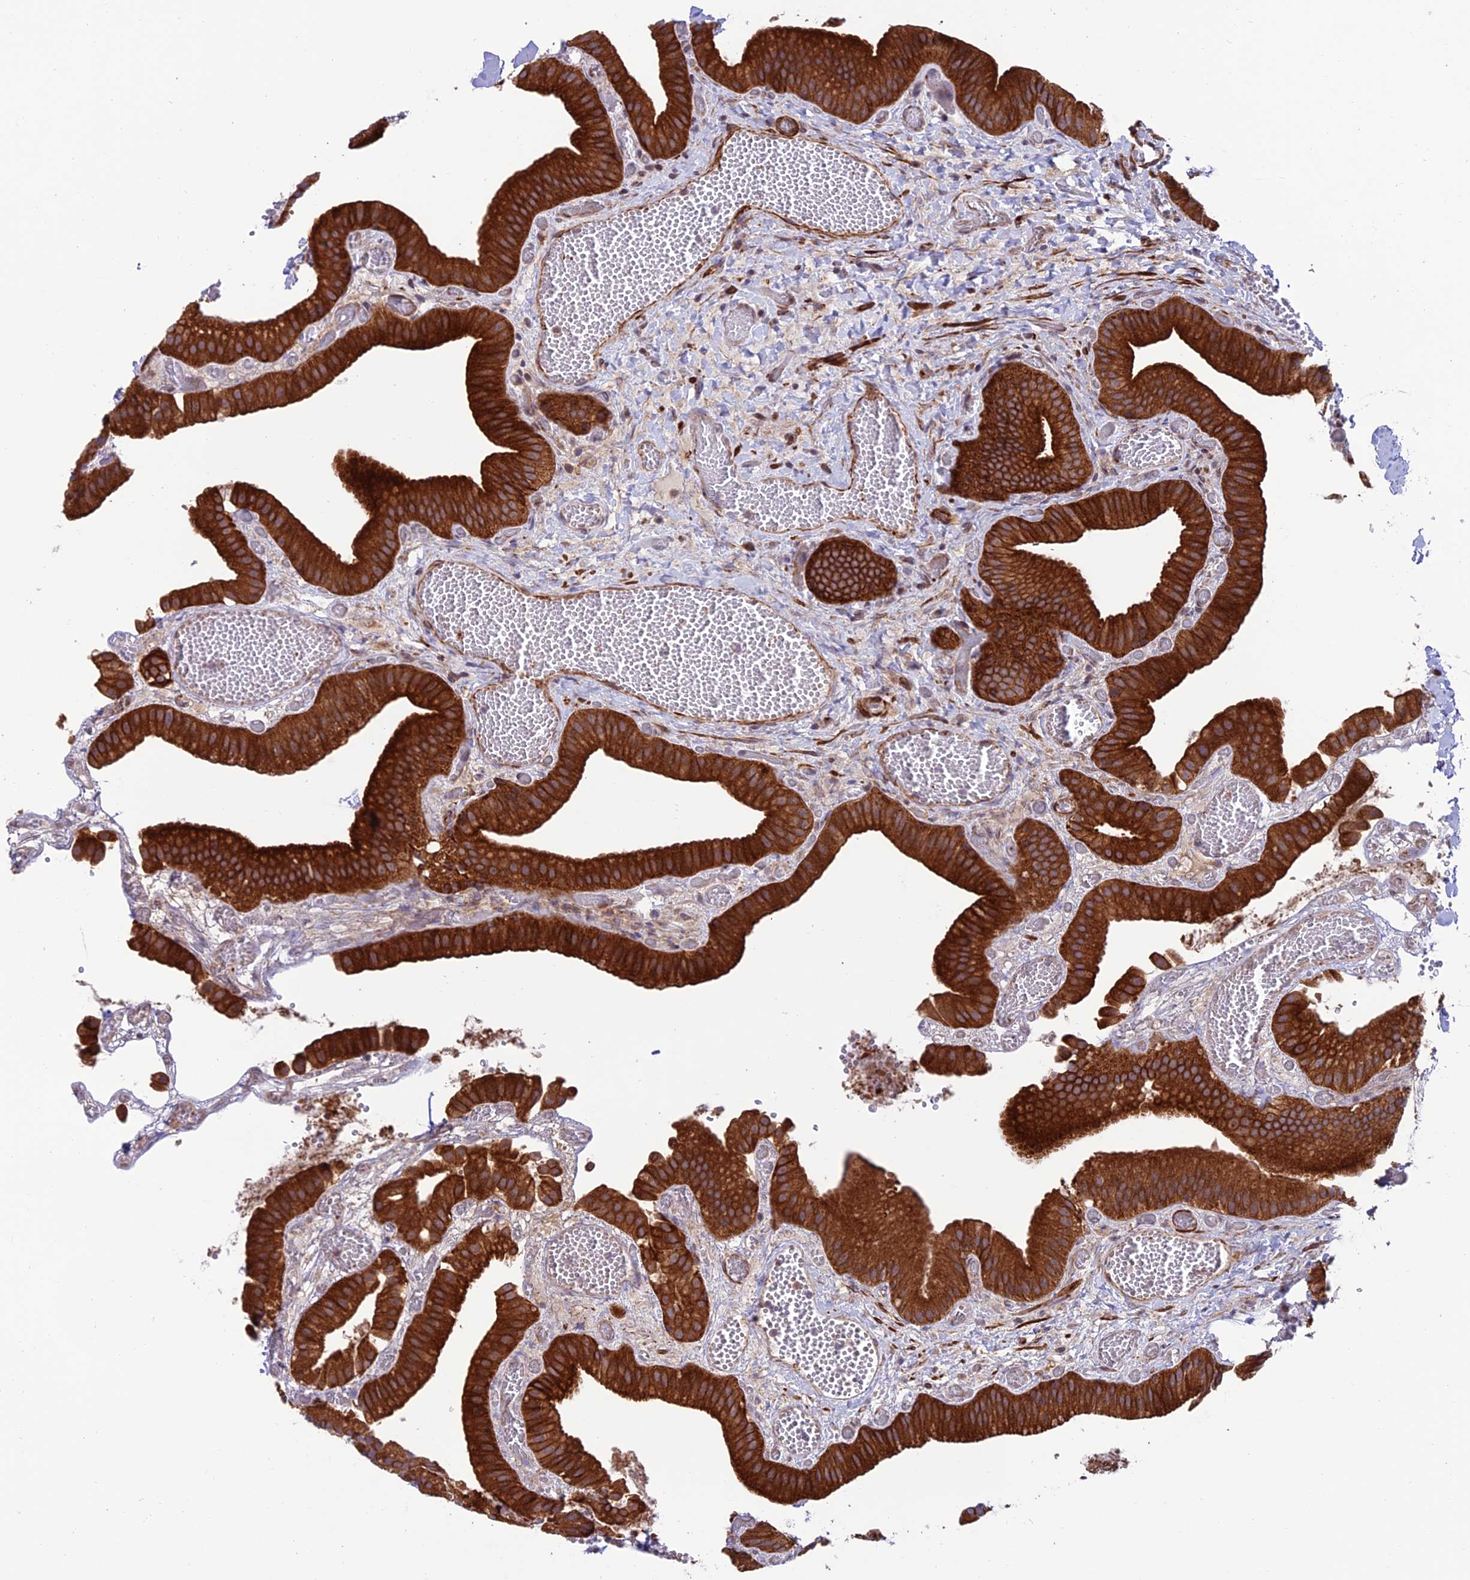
{"staining": {"intensity": "strong", "quantity": ">75%", "location": "cytoplasmic/membranous"}, "tissue": "gallbladder", "cell_type": "Glandular cells", "image_type": "normal", "snomed": [{"axis": "morphology", "description": "Normal tissue, NOS"}, {"axis": "topography", "description": "Gallbladder"}], "caption": "Immunohistochemical staining of normal gallbladder reveals >75% levels of strong cytoplasmic/membranous protein positivity in approximately >75% of glandular cells.", "gene": "TNIP3", "patient": {"sex": "female", "age": 64}}